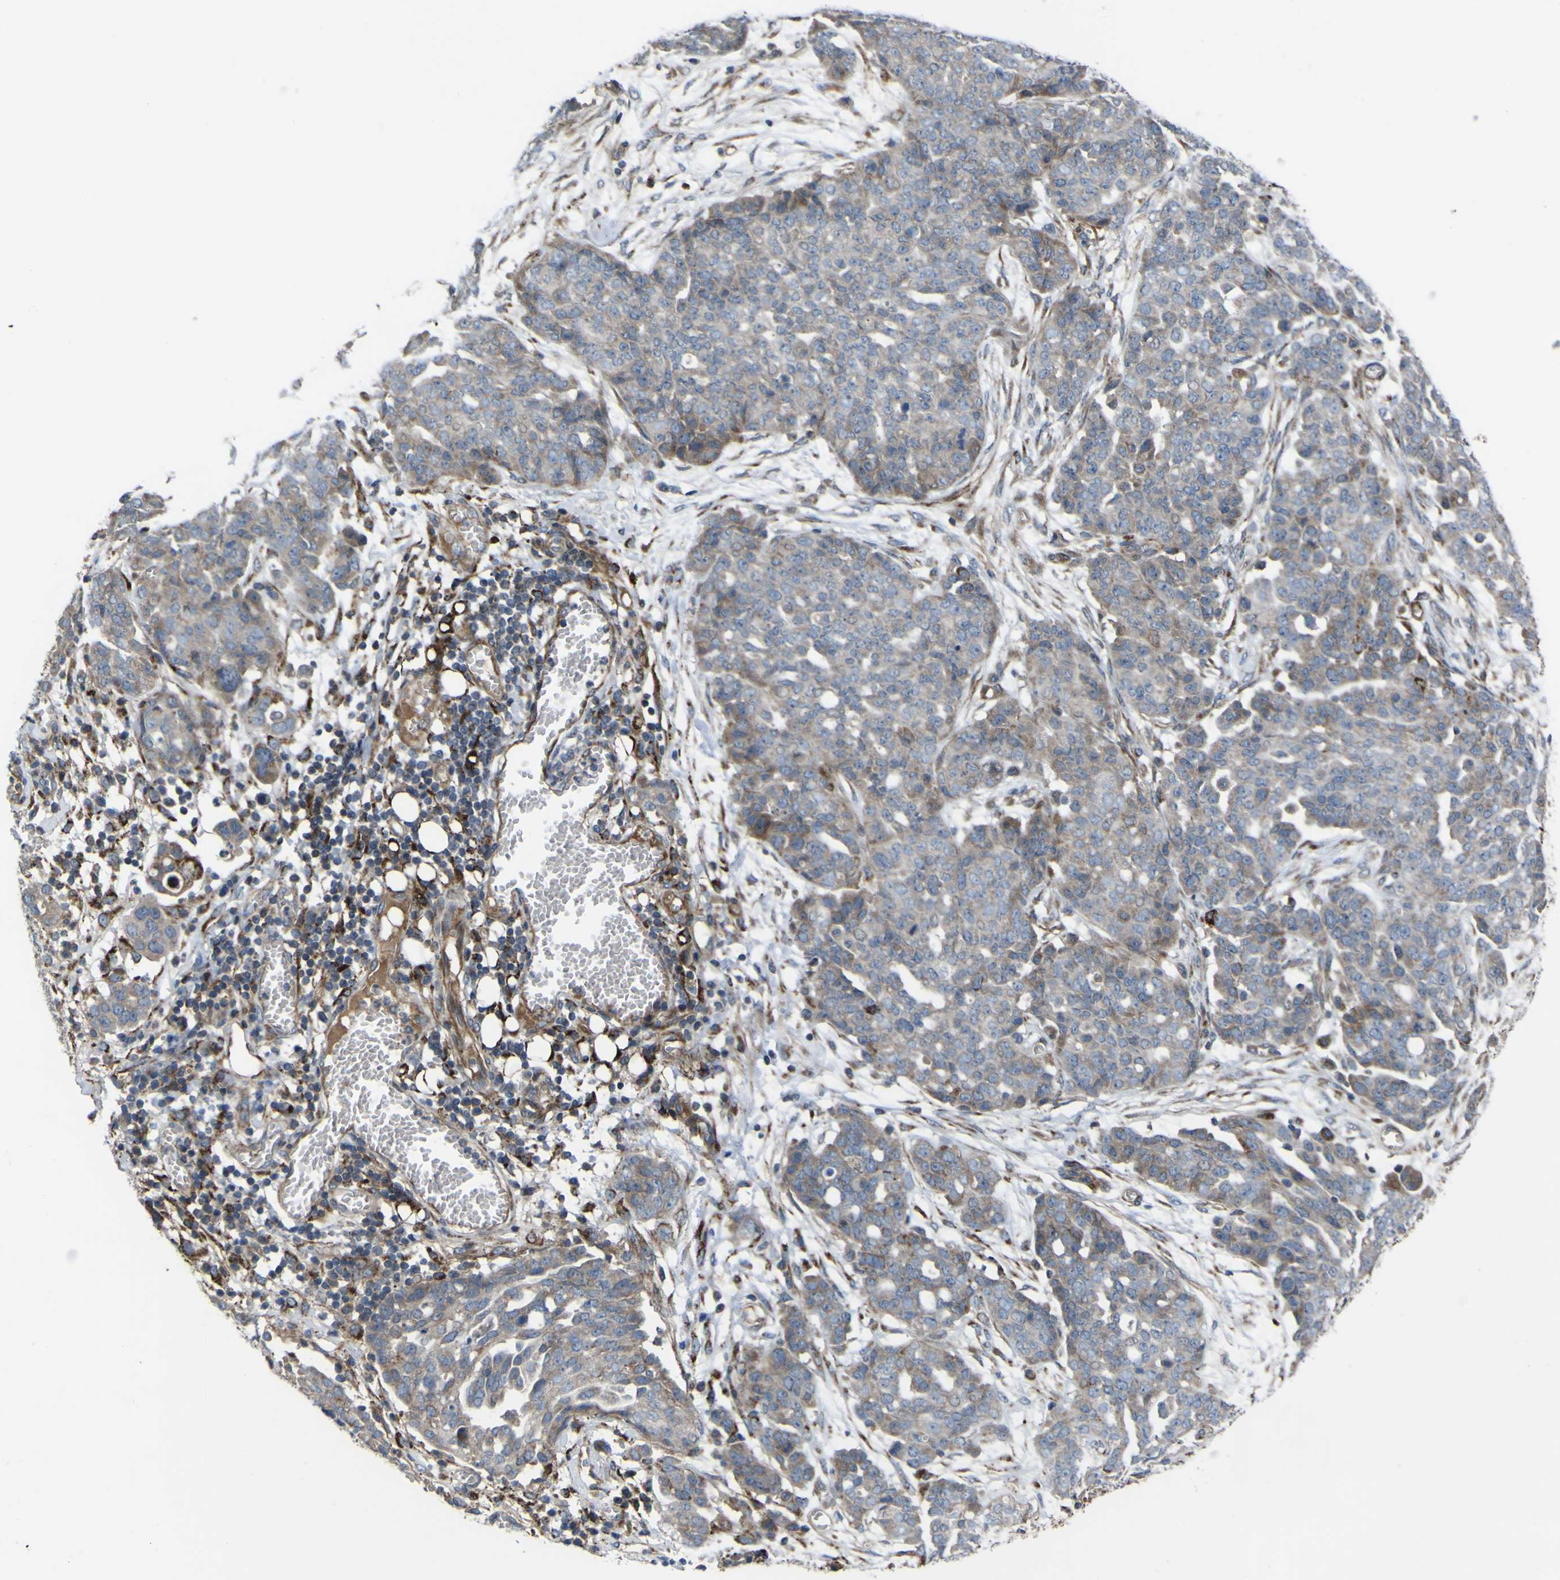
{"staining": {"intensity": "moderate", "quantity": "<25%", "location": "cytoplasmic/membranous"}, "tissue": "ovarian cancer", "cell_type": "Tumor cells", "image_type": "cancer", "snomed": [{"axis": "morphology", "description": "Cystadenocarcinoma, serous, NOS"}, {"axis": "topography", "description": "Soft tissue"}, {"axis": "topography", "description": "Ovary"}], "caption": "A micrograph of ovarian cancer (serous cystadenocarcinoma) stained for a protein exhibits moderate cytoplasmic/membranous brown staining in tumor cells.", "gene": "GPLD1", "patient": {"sex": "female", "age": 57}}